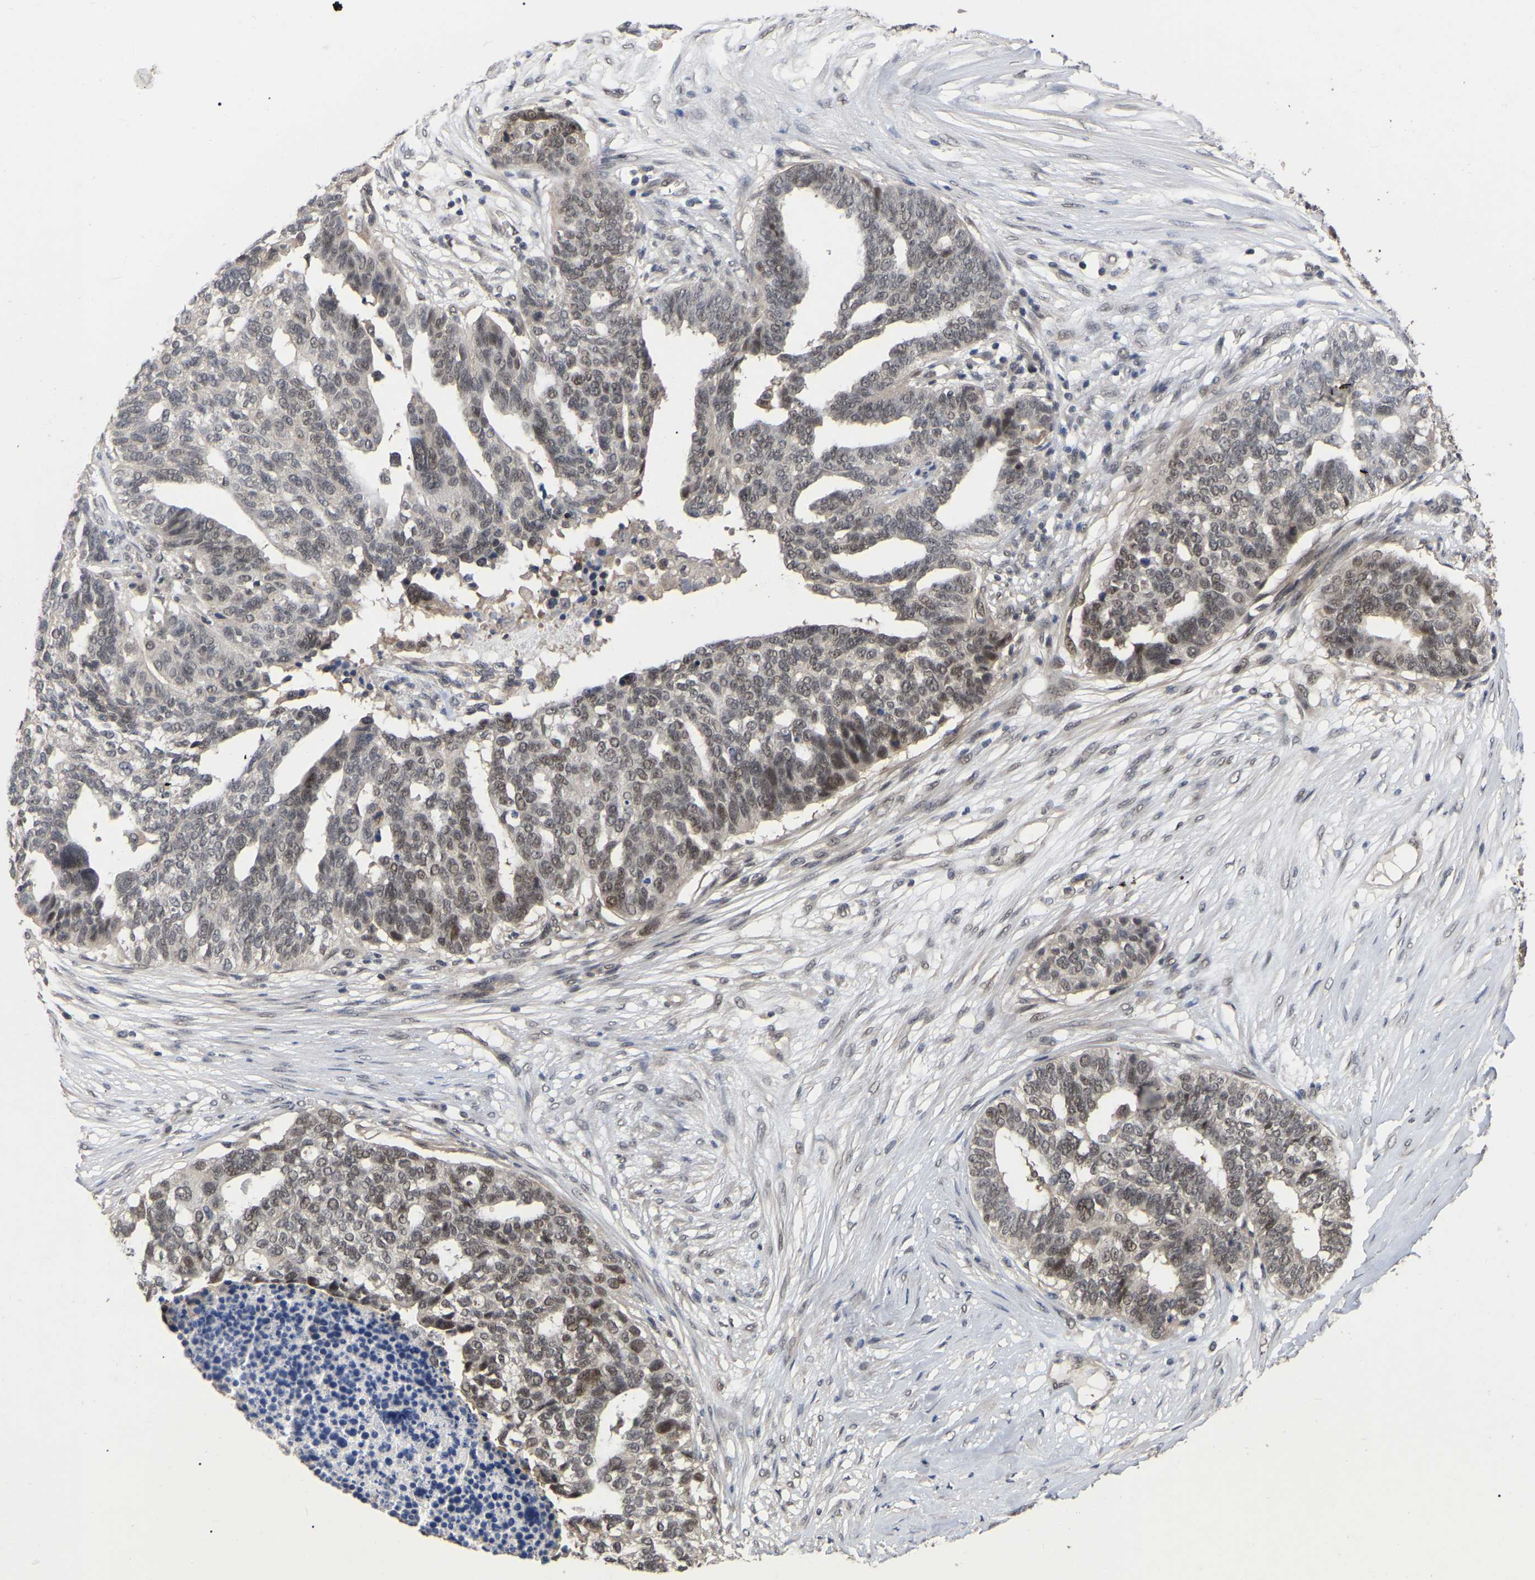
{"staining": {"intensity": "weak", "quantity": "25%-75%", "location": "nuclear"}, "tissue": "ovarian cancer", "cell_type": "Tumor cells", "image_type": "cancer", "snomed": [{"axis": "morphology", "description": "Cystadenocarcinoma, serous, NOS"}, {"axis": "topography", "description": "Ovary"}], "caption": "Weak nuclear expression for a protein is appreciated in about 25%-75% of tumor cells of ovarian cancer using IHC.", "gene": "JAZF1", "patient": {"sex": "female", "age": 59}}